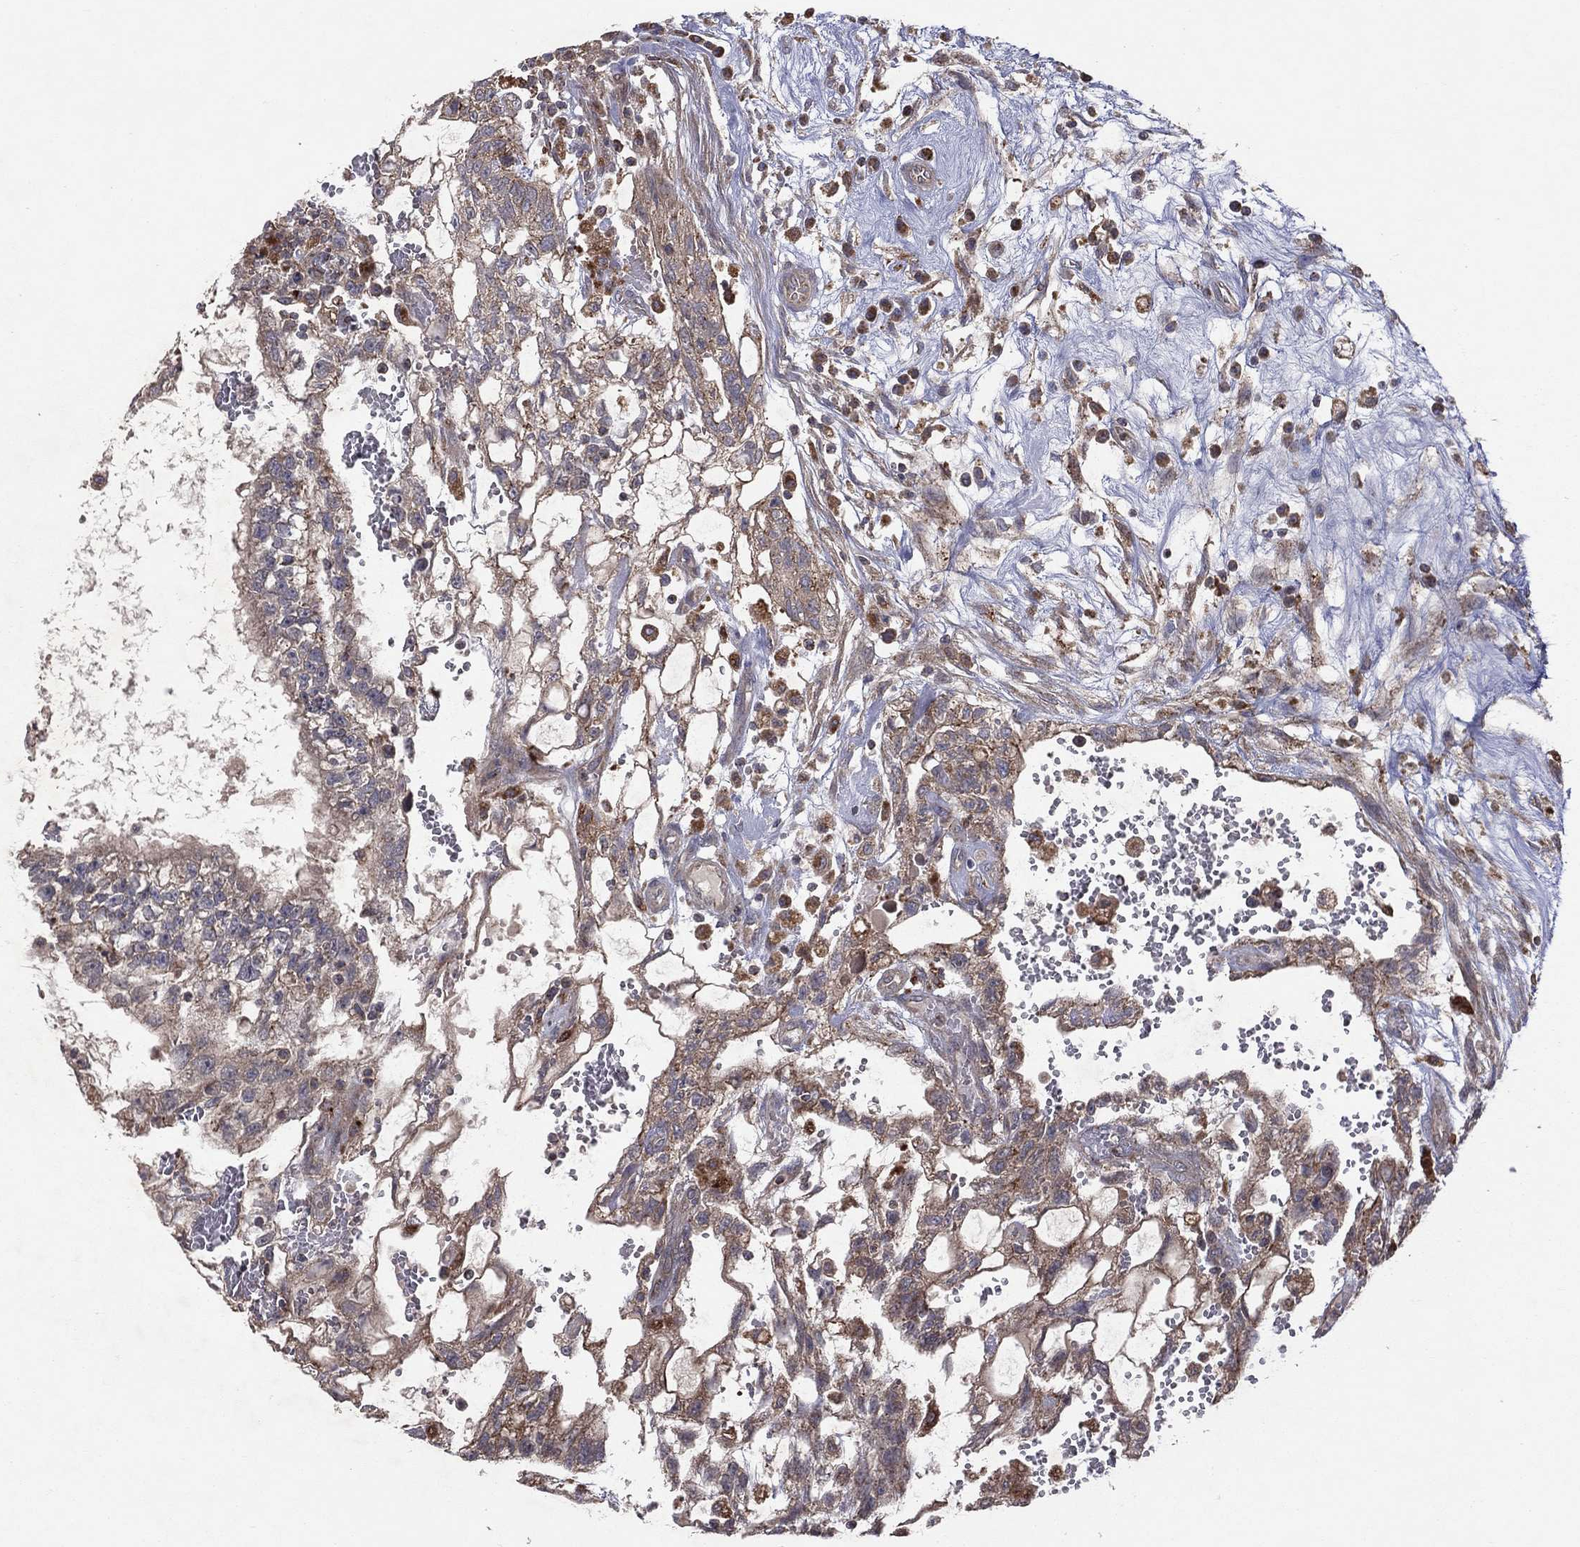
{"staining": {"intensity": "moderate", "quantity": "25%-75%", "location": "cytoplasmic/membranous"}, "tissue": "testis cancer", "cell_type": "Tumor cells", "image_type": "cancer", "snomed": [{"axis": "morphology", "description": "Normal tissue, NOS"}, {"axis": "morphology", "description": "Carcinoma, Embryonal, NOS"}, {"axis": "topography", "description": "Testis"}, {"axis": "topography", "description": "Epididymis"}], "caption": "Immunohistochemical staining of human testis embryonal carcinoma displays moderate cytoplasmic/membranous protein expression in approximately 25%-75% of tumor cells.", "gene": "STARD3", "patient": {"sex": "male", "age": 32}}